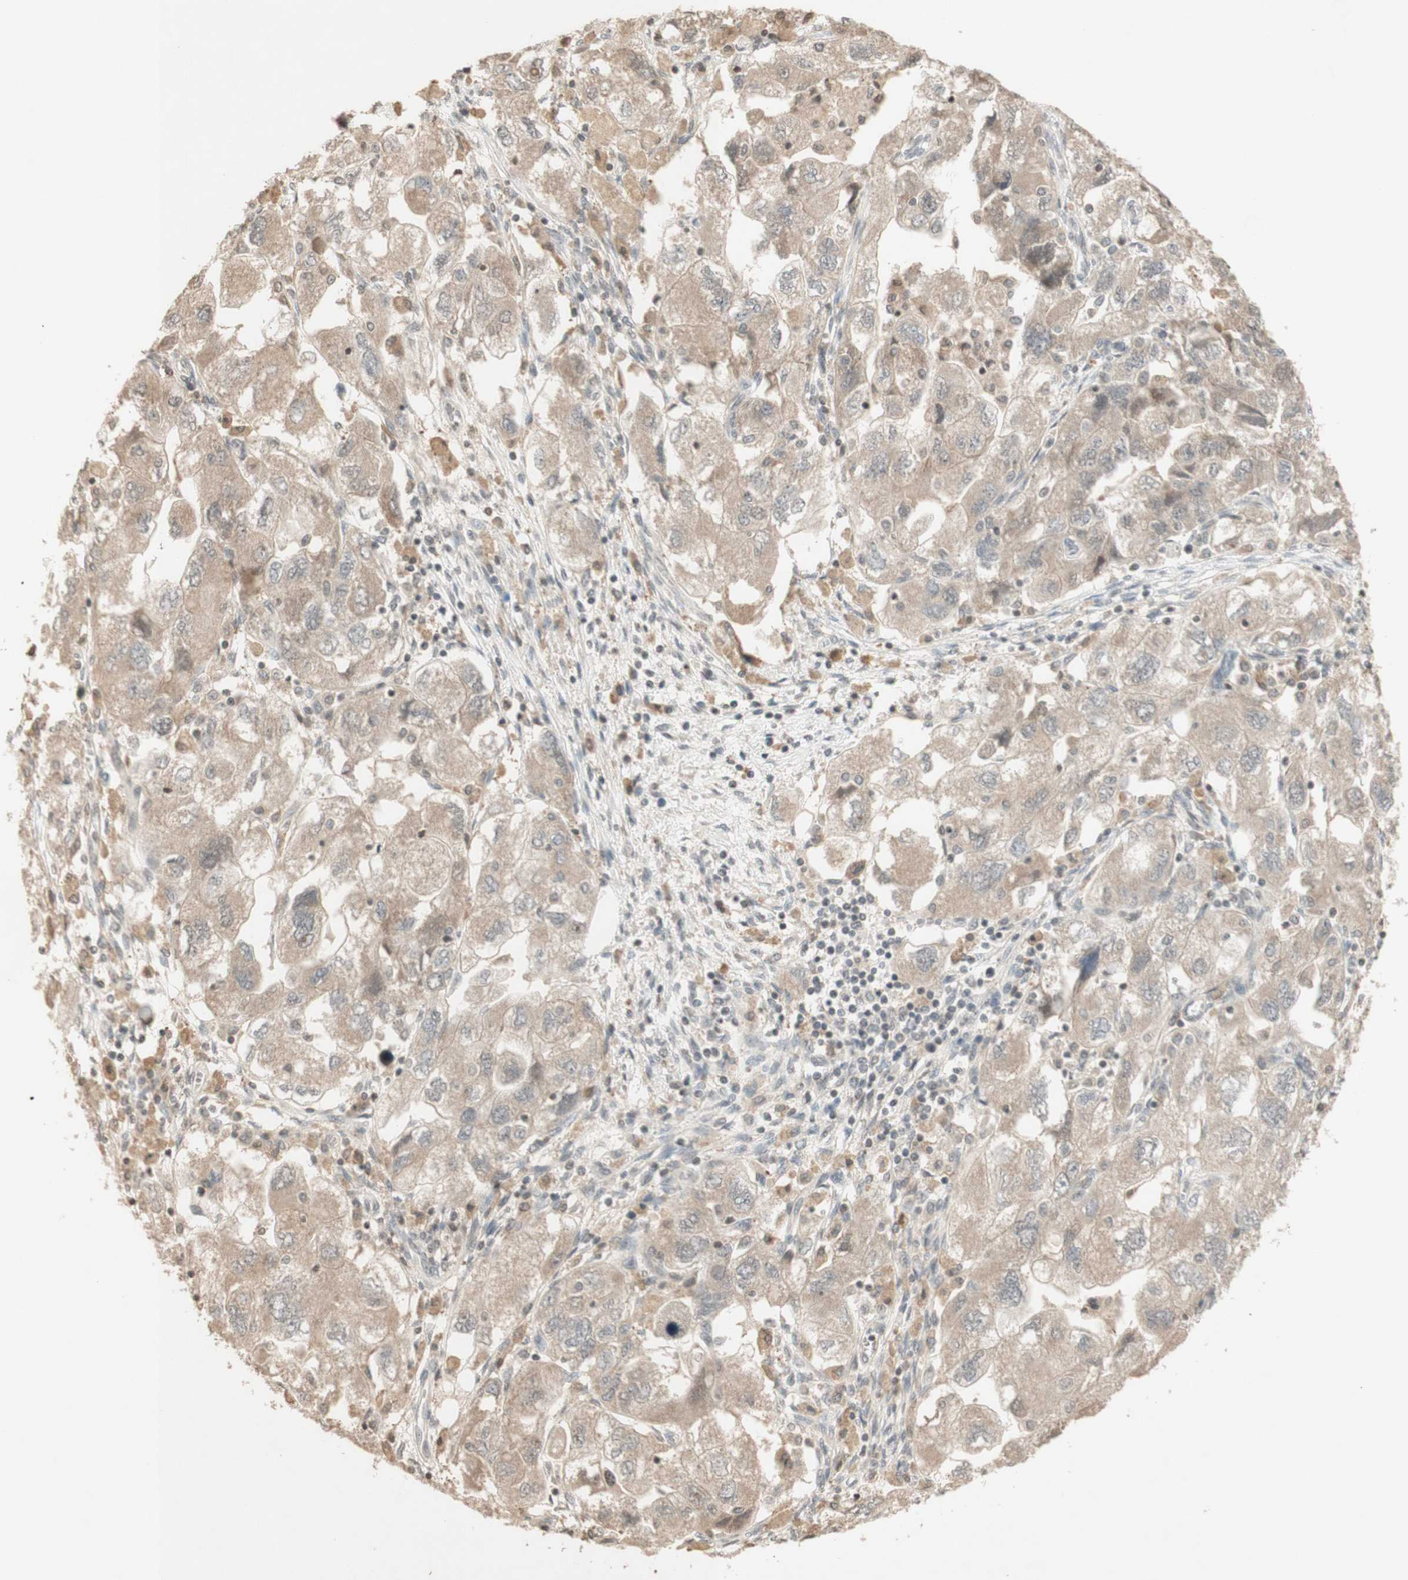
{"staining": {"intensity": "weak", "quantity": "25%-75%", "location": "cytoplasmic/membranous"}, "tissue": "ovarian cancer", "cell_type": "Tumor cells", "image_type": "cancer", "snomed": [{"axis": "morphology", "description": "Carcinoma, NOS"}, {"axis": "morphology", "description": "Cystadenocarcinoma, serous, NOS"}, {"axis": "topography", "description": "Ovary"}], "caption": "Weak cytoplasmic/membranous staining for a protein is present in approximately 25%-75% of tumor cells of ovarian cancer (carcinoma) using immunohistochemistry.", "gene": "GLI1", "patient": {"sex": "female", "age": 69}}